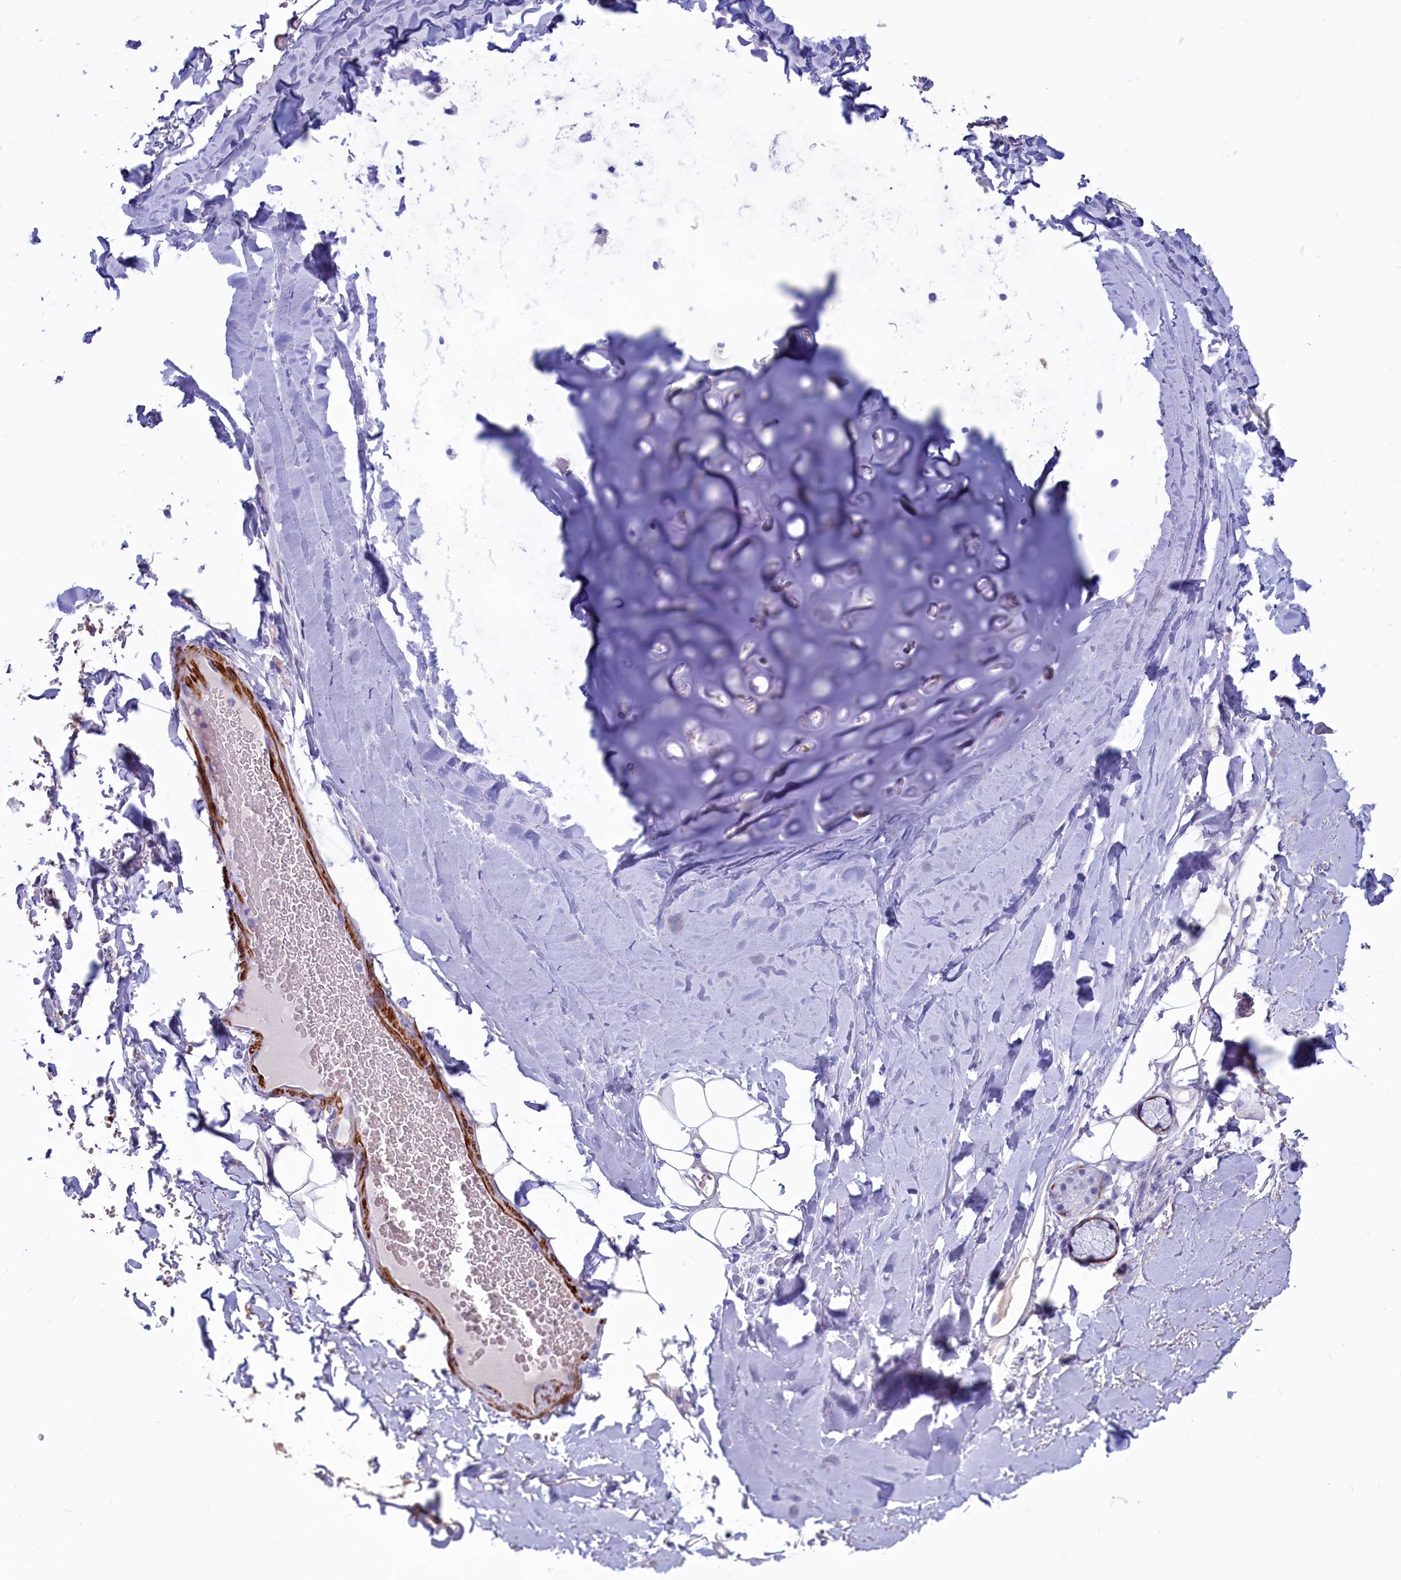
{"staining": {"intensity": "negative", "quantity": "none", "location": "none"}, "tissue": "adipose tissue", "cell_type": "Adipocytes", "image_type": "normal", "snomed": [{"axis": "morphology", "description": "Normal tissue, NOS"}, {"axis": "topography", "description": "Lymph node"}, {"axis": "topography", "description": "Bronchus"}], "caption": "High power microscopy photomicrograph of an IHC micrograph of normal adipose tissue, revealing no significant staining in adipocytes. Nuclei are stained in blue.", "gene": "GAPDHS", "patient": {"sex": "male", "age": 63}}